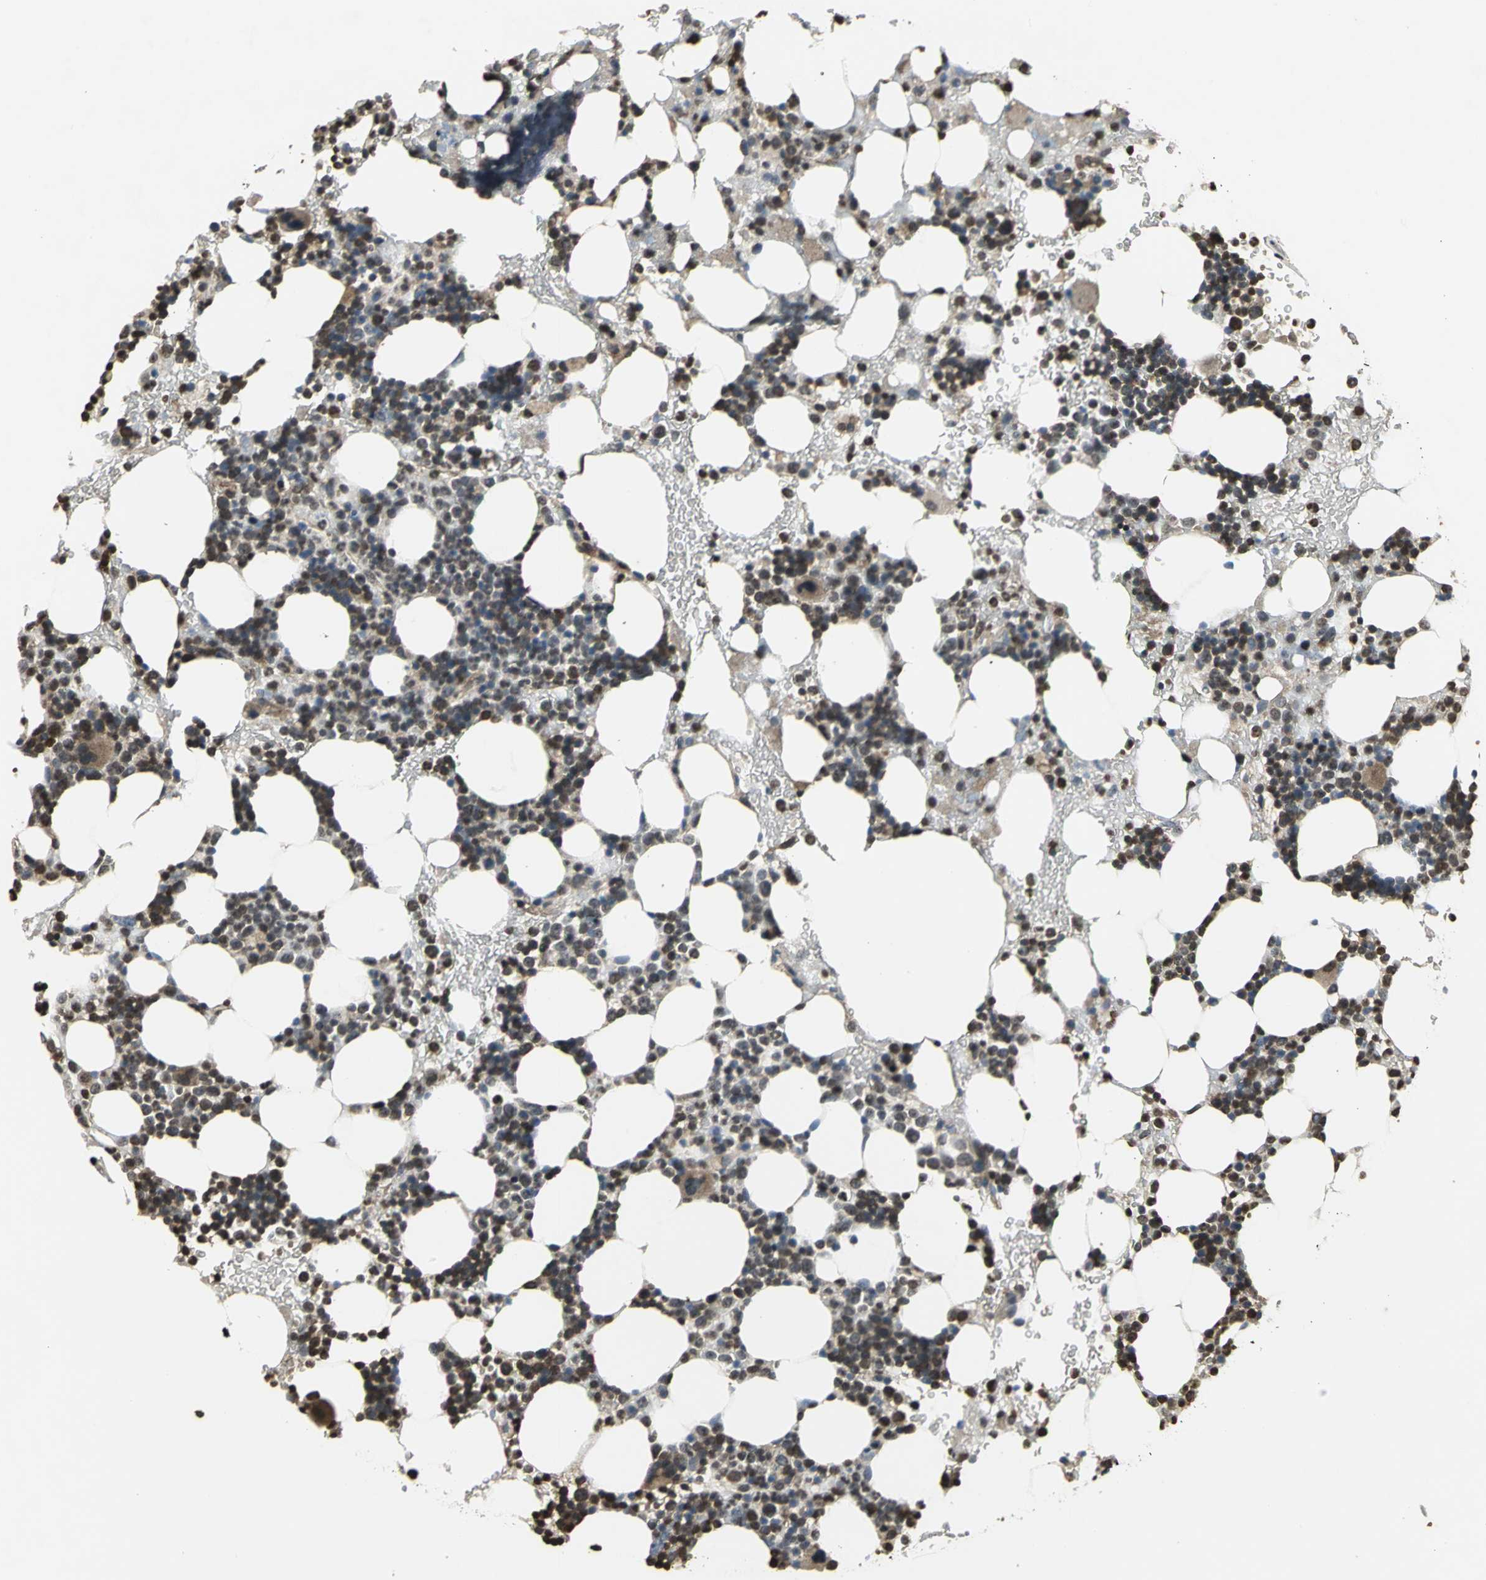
{"staining": {"intensity": "moderate", "quantity": ">75%", "location": "cytoplasmic/membranous,nuclear"}, "tissue": "bone marrow", "cell_type": "Hematopoietic cells", "image_type": "normal", "snomed": [{"axis": "morphology", "description": "Normal tissue, NOS"}, {"axis": "topography", "description": "Bone marrow"}], "caption": "The photomicrograph exhibits immunohistochemical staining of unremarkable bone marrow. There is moderate cytoplasmic/membranous,nuclear staining is identified in approximately >75% of hematopoietic cells.", "gene": "AHR", "patient": {"sex": "male", "age": 17}}